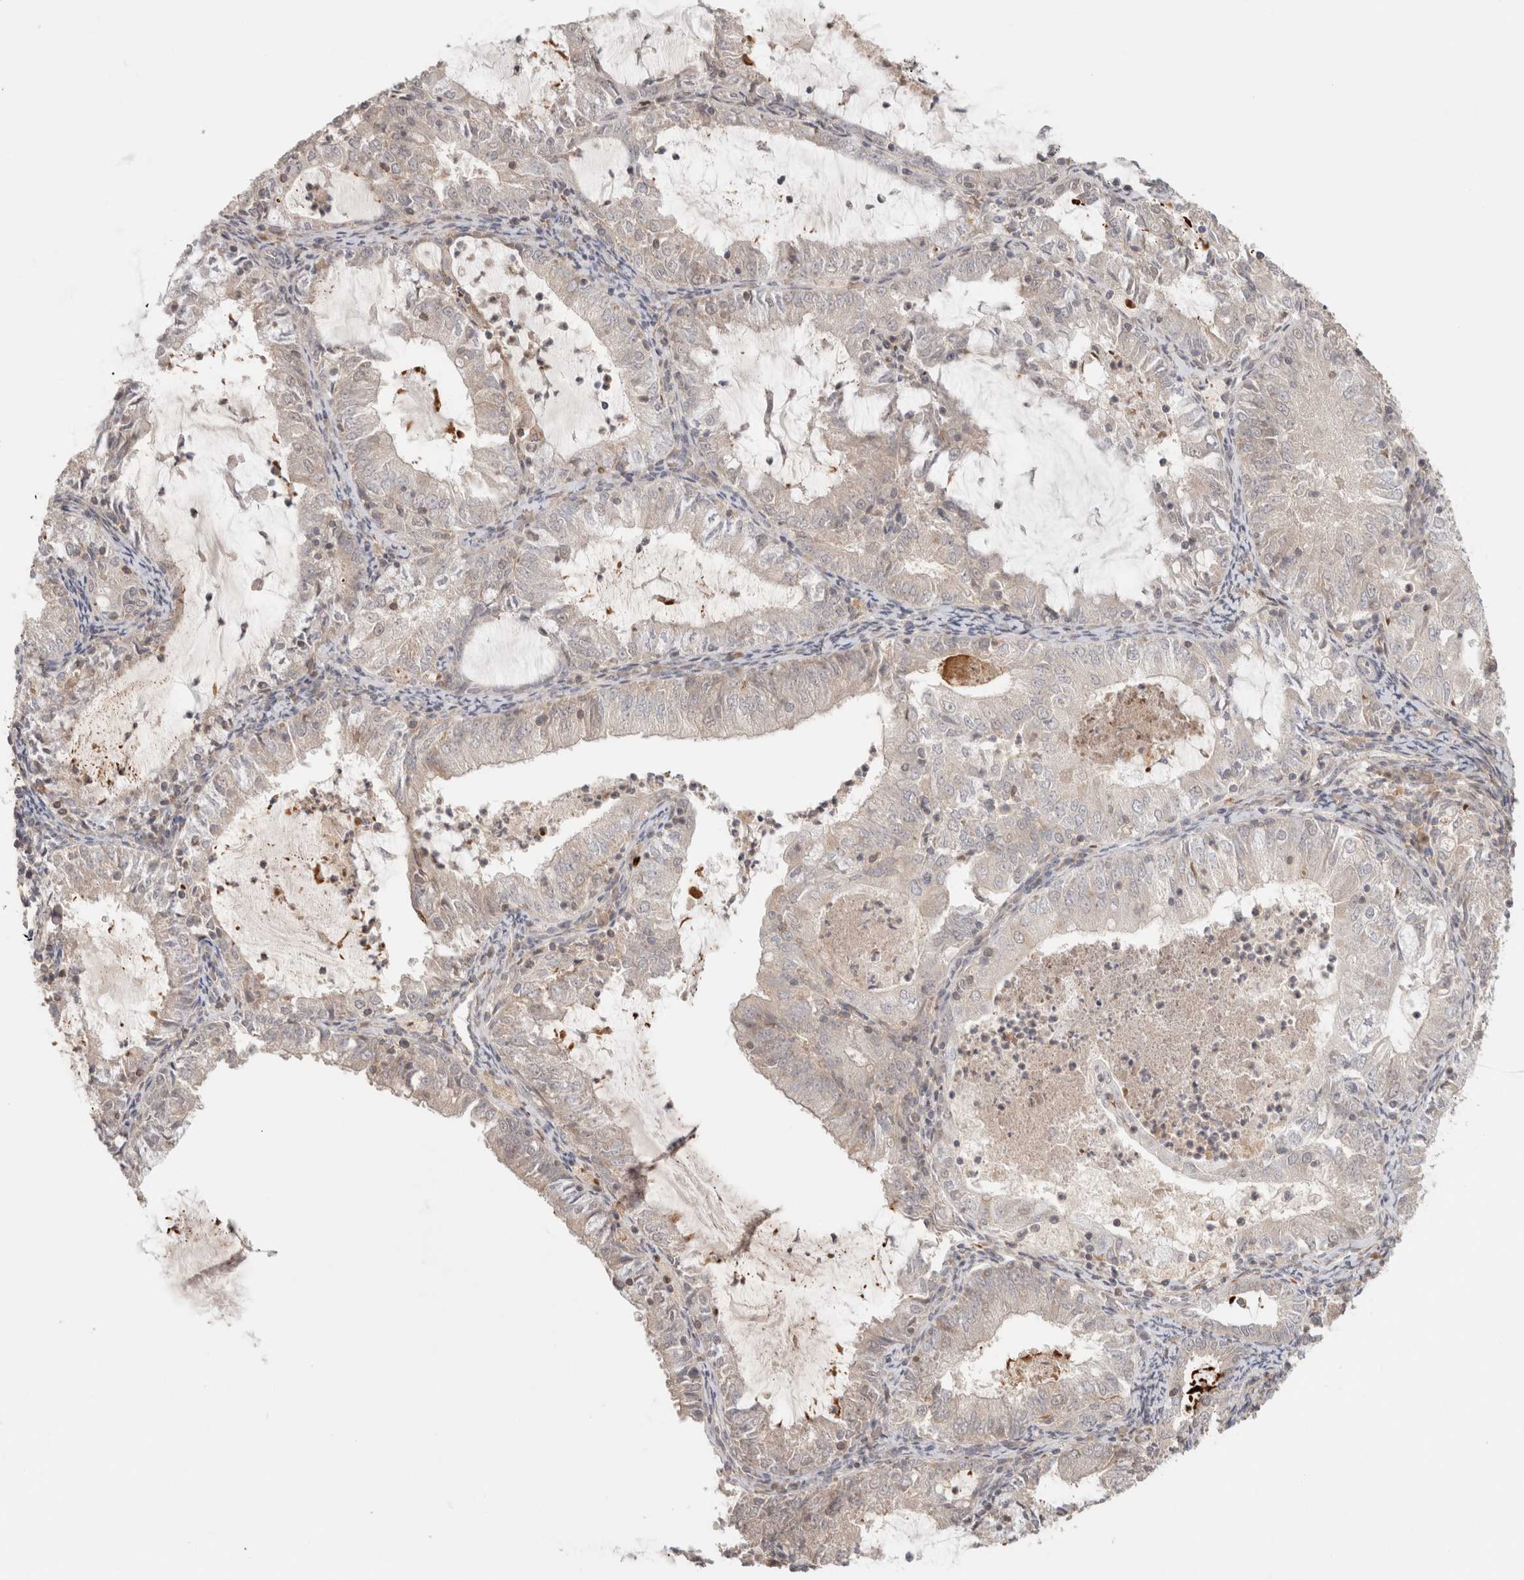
{"staining": {"intensity": "negative", "quantity": "none", "location": "none"}, "tissue": "endometrial cancer", "cell_type": "Tumor cells", "image_type": "cancer", "snomed": [{"axis": "morphology", "description": "Adenocarcinoma, NOS"}, {"axis": "topography", "description": "Endometrium"}], "caption": "A high-resolution micrograph shows IHC staining of endometrial cancer (adenocarcinoma), which exhibits no significant expression in tumor cells.", "gene": "HSPG2", "patient": {"sex": "female", "age": 57}}